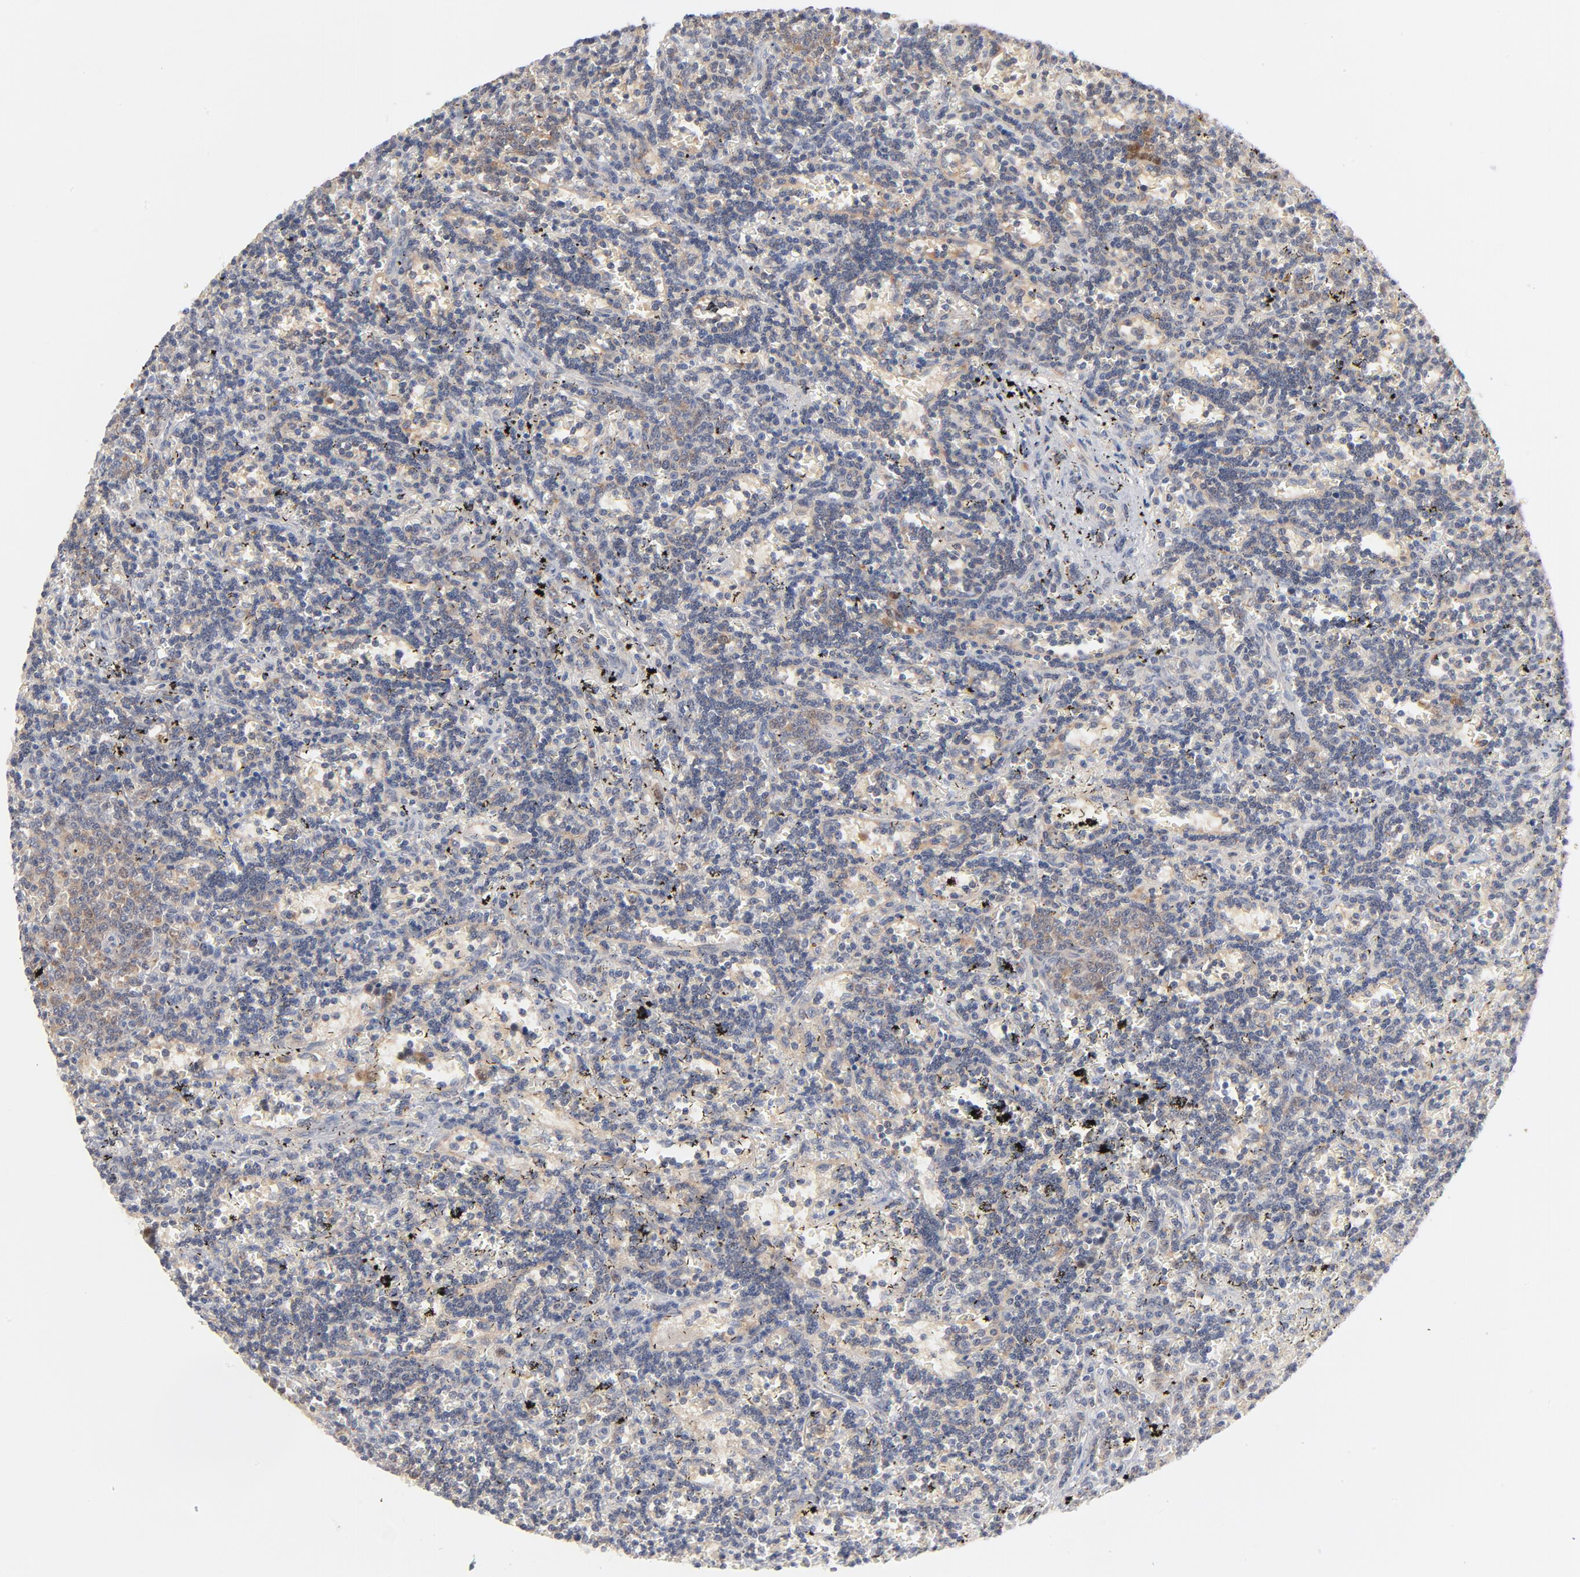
{"staining": {"intensity": "weak", "quantity": "<25%", "location": "cytoplasmic/membranous,nuclear"}, "tissue": "lymphoma", "cell_type": "Tumor cells", "image_type": "cancer", "snomed": [{"axis": "morphology", "description": "Malignant lymphoma, non-Hodgkin's type, Low grade"}, {"axis": "topography", "description": "Spleen"}], "caption": "Immunohistochemical staining of human lymphoma displays no significant positivity in tumor cells. The staining is performed using DAB brown chromogen with nuclei counter-stained in using hematoxylin.", "gene": "UBL4A", "patient": {"sex": "male", "age": 60}}